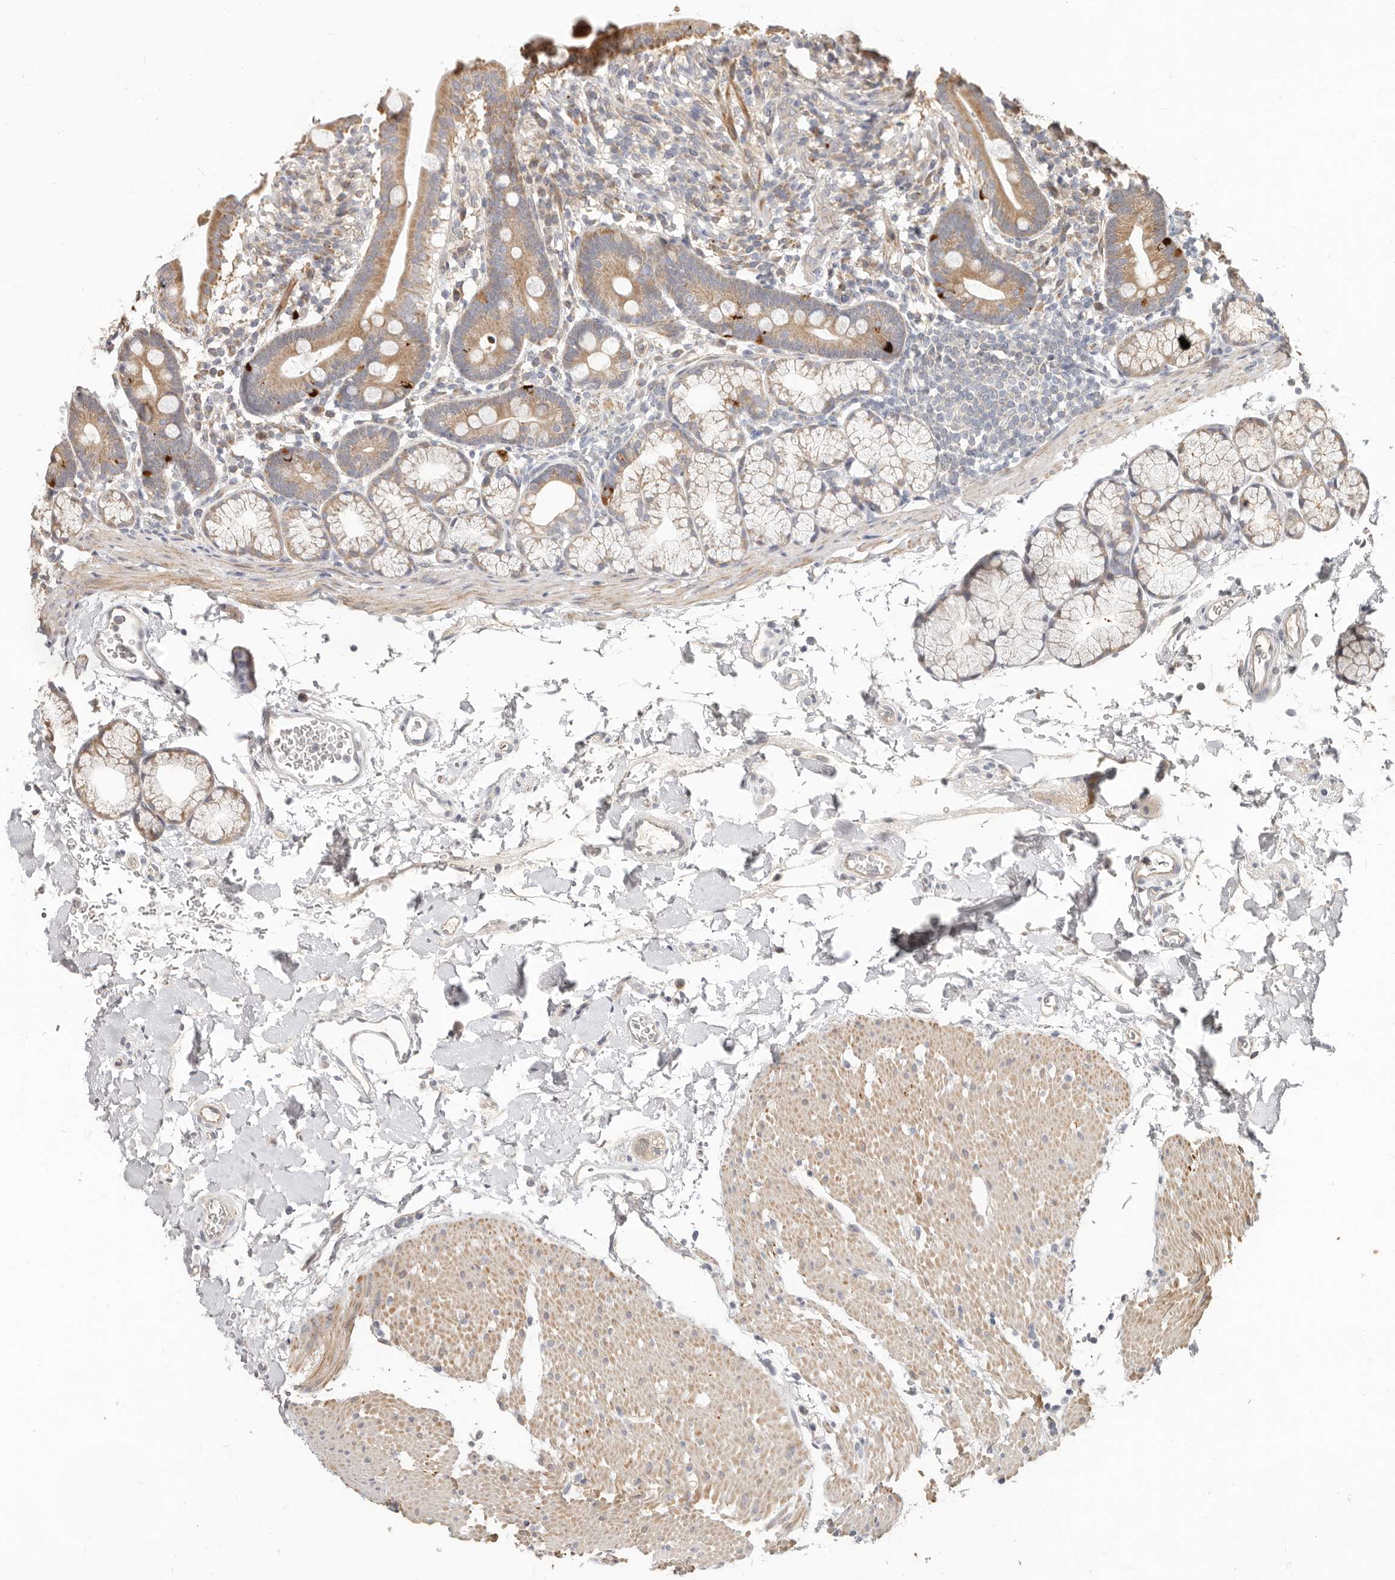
{"staining": {"intensity": "strong", "quantity": "<25%", "location": "cytoplasmic/membranous"}, "tissue": "duodenum", "cell_type": "Glandular cells", "image_type": "normal", "snomed": [{"axis": "morphology", "description": "Normal tissue, NOS"}, {"axis": "topography", "description": "Duodenum"}], "caption": "Immunohistochemical staining of benign human duodenum demonstrates <25% levels of strong cytoplasmic/membranous protein expression in approximately <25% of glandular cells. (DAB = brown stain, brightfield microscopy at high magnification).", "gene": "MTFR2", "patient": {"sex": "male", "age": 54}}